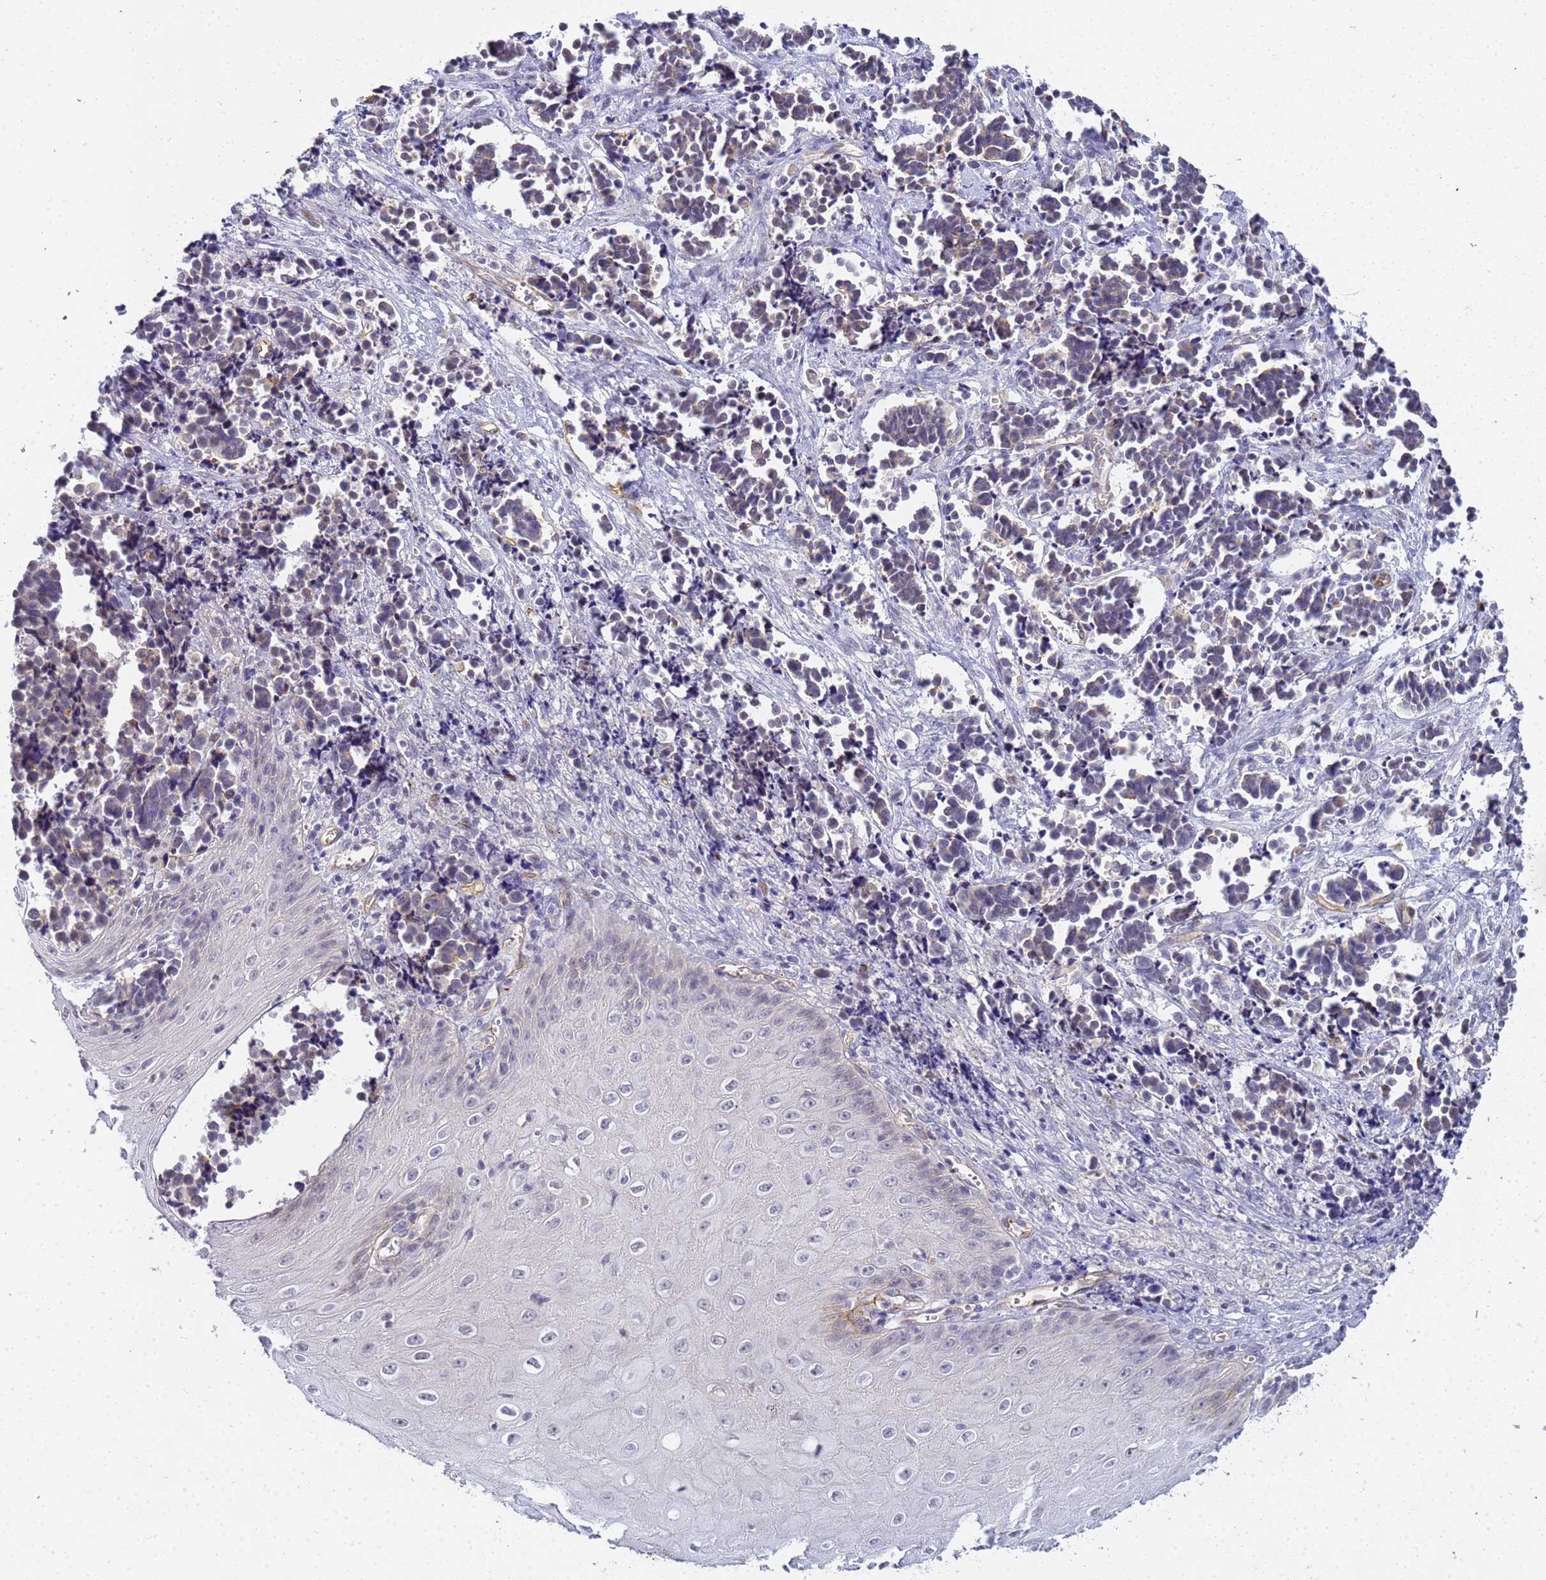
{"staining": {"intensity": "negative", "quantity": "none", "location": "none"}, "tissue": "cervical cancer", "cell_type": "Tumor cells", "image_type": "cancer", "snomed": [{"axis": "morphology", "description": "Normal tissue, NOS"}, {"axis": "morphology", "description": "Squamous cell carcinoma, NOS"}, {"axis": "topography", "description": "Cervix"}], "caption": "Protein analysis of cervical cancer (squamous cell carcinoma) demonstrates no significant staining in tumor cells.", "gene": "GON4L", "patient": {"sex": "female", "age": 35}}